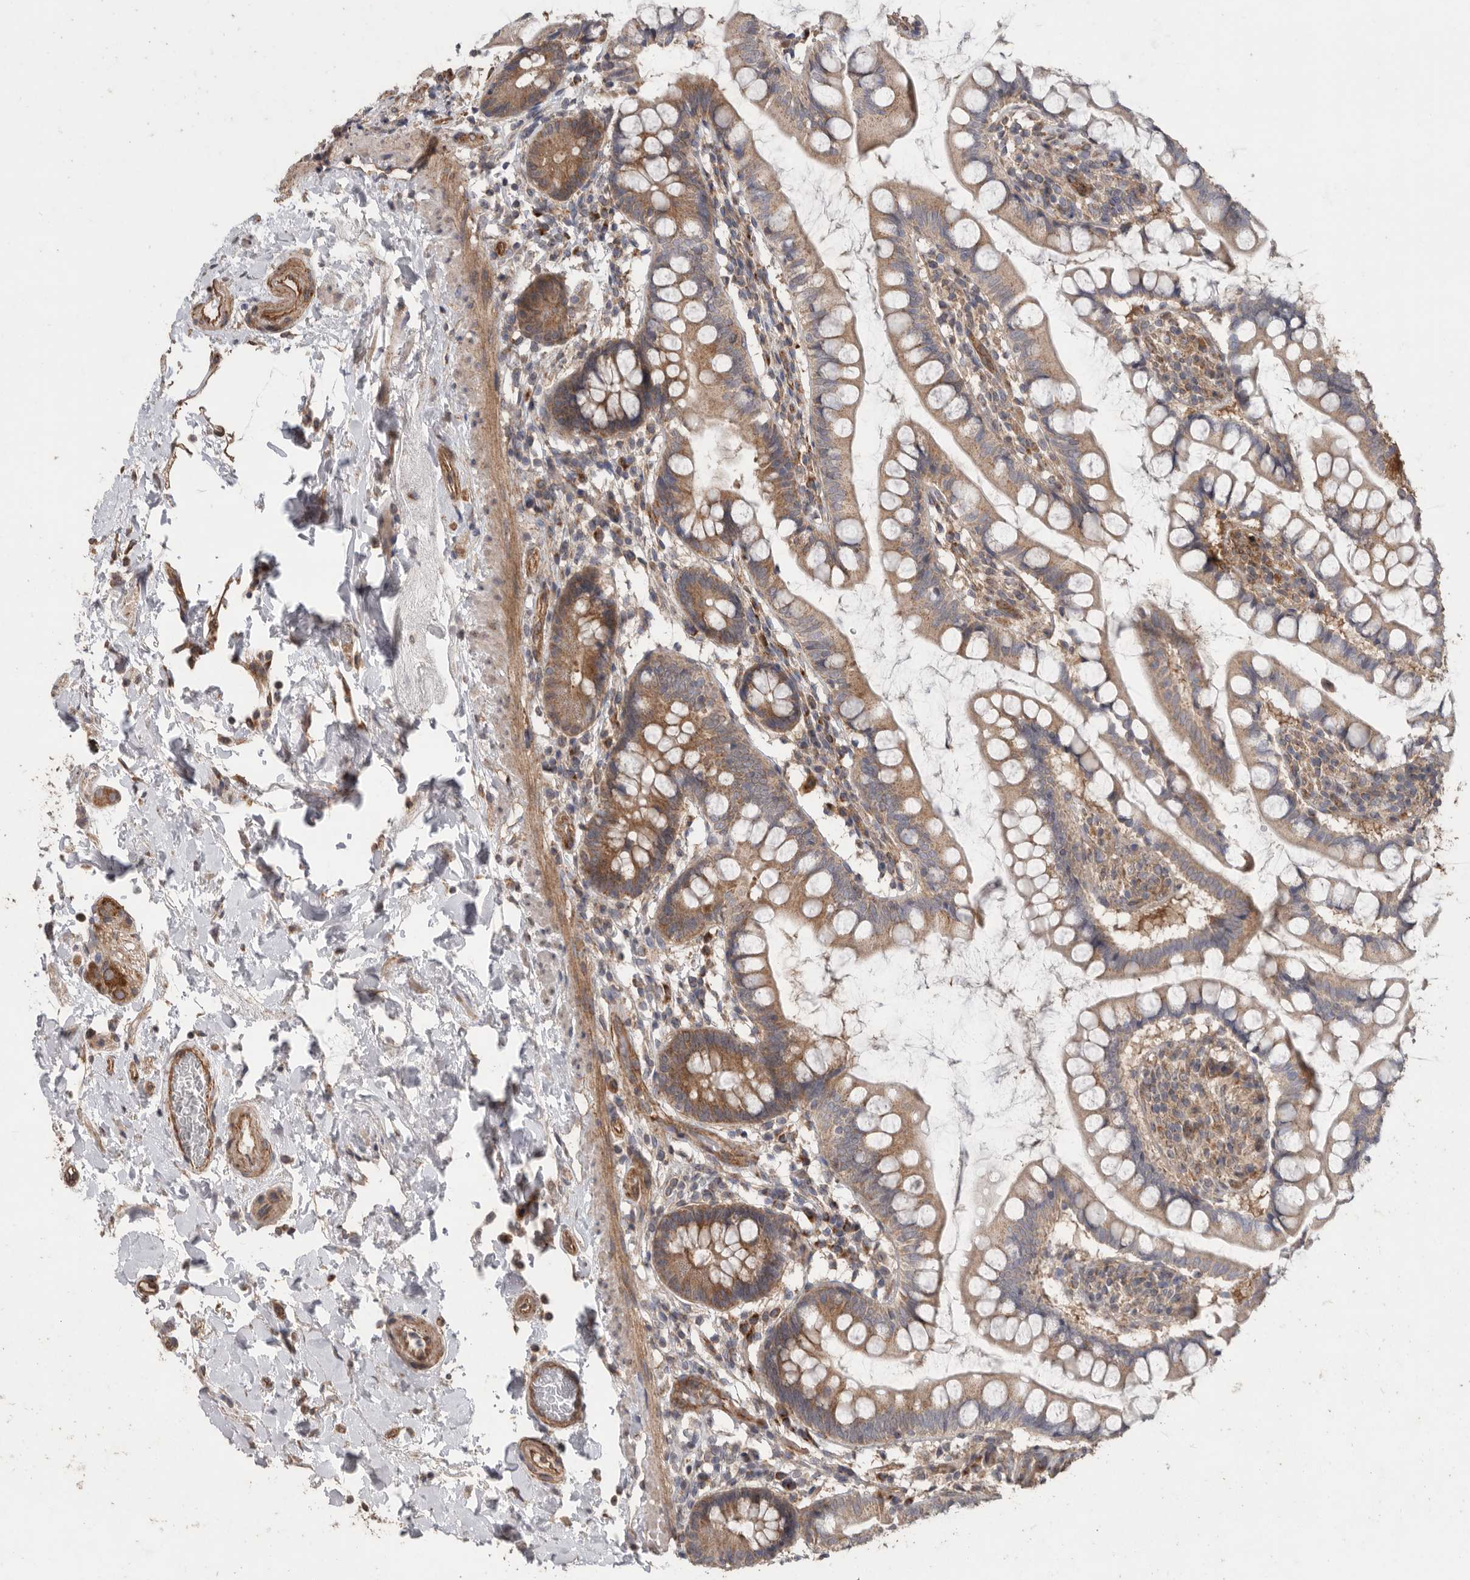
{"staining": {"intensity": "moderate", "quantity": "25%-75%", "location": "cytoplasmic/membranous"}, "tissue": "small intestine", "cell_type": "Glandular cells", "image_type": "normal", "snomed": [{"axis": "morphology", "description": "Normal tissue, NOS"}, {"axis": "topography", "description": "Small intestine"}], "caption": "Immunohistochemical staining of normal small intestine displays 25%-75% levels of moderate cytoplasmic/membranous protein staining in about 25%-75% of glandular cells.", "gene": "PODXL2", "patient": {"sex": "female", "age": 84}}